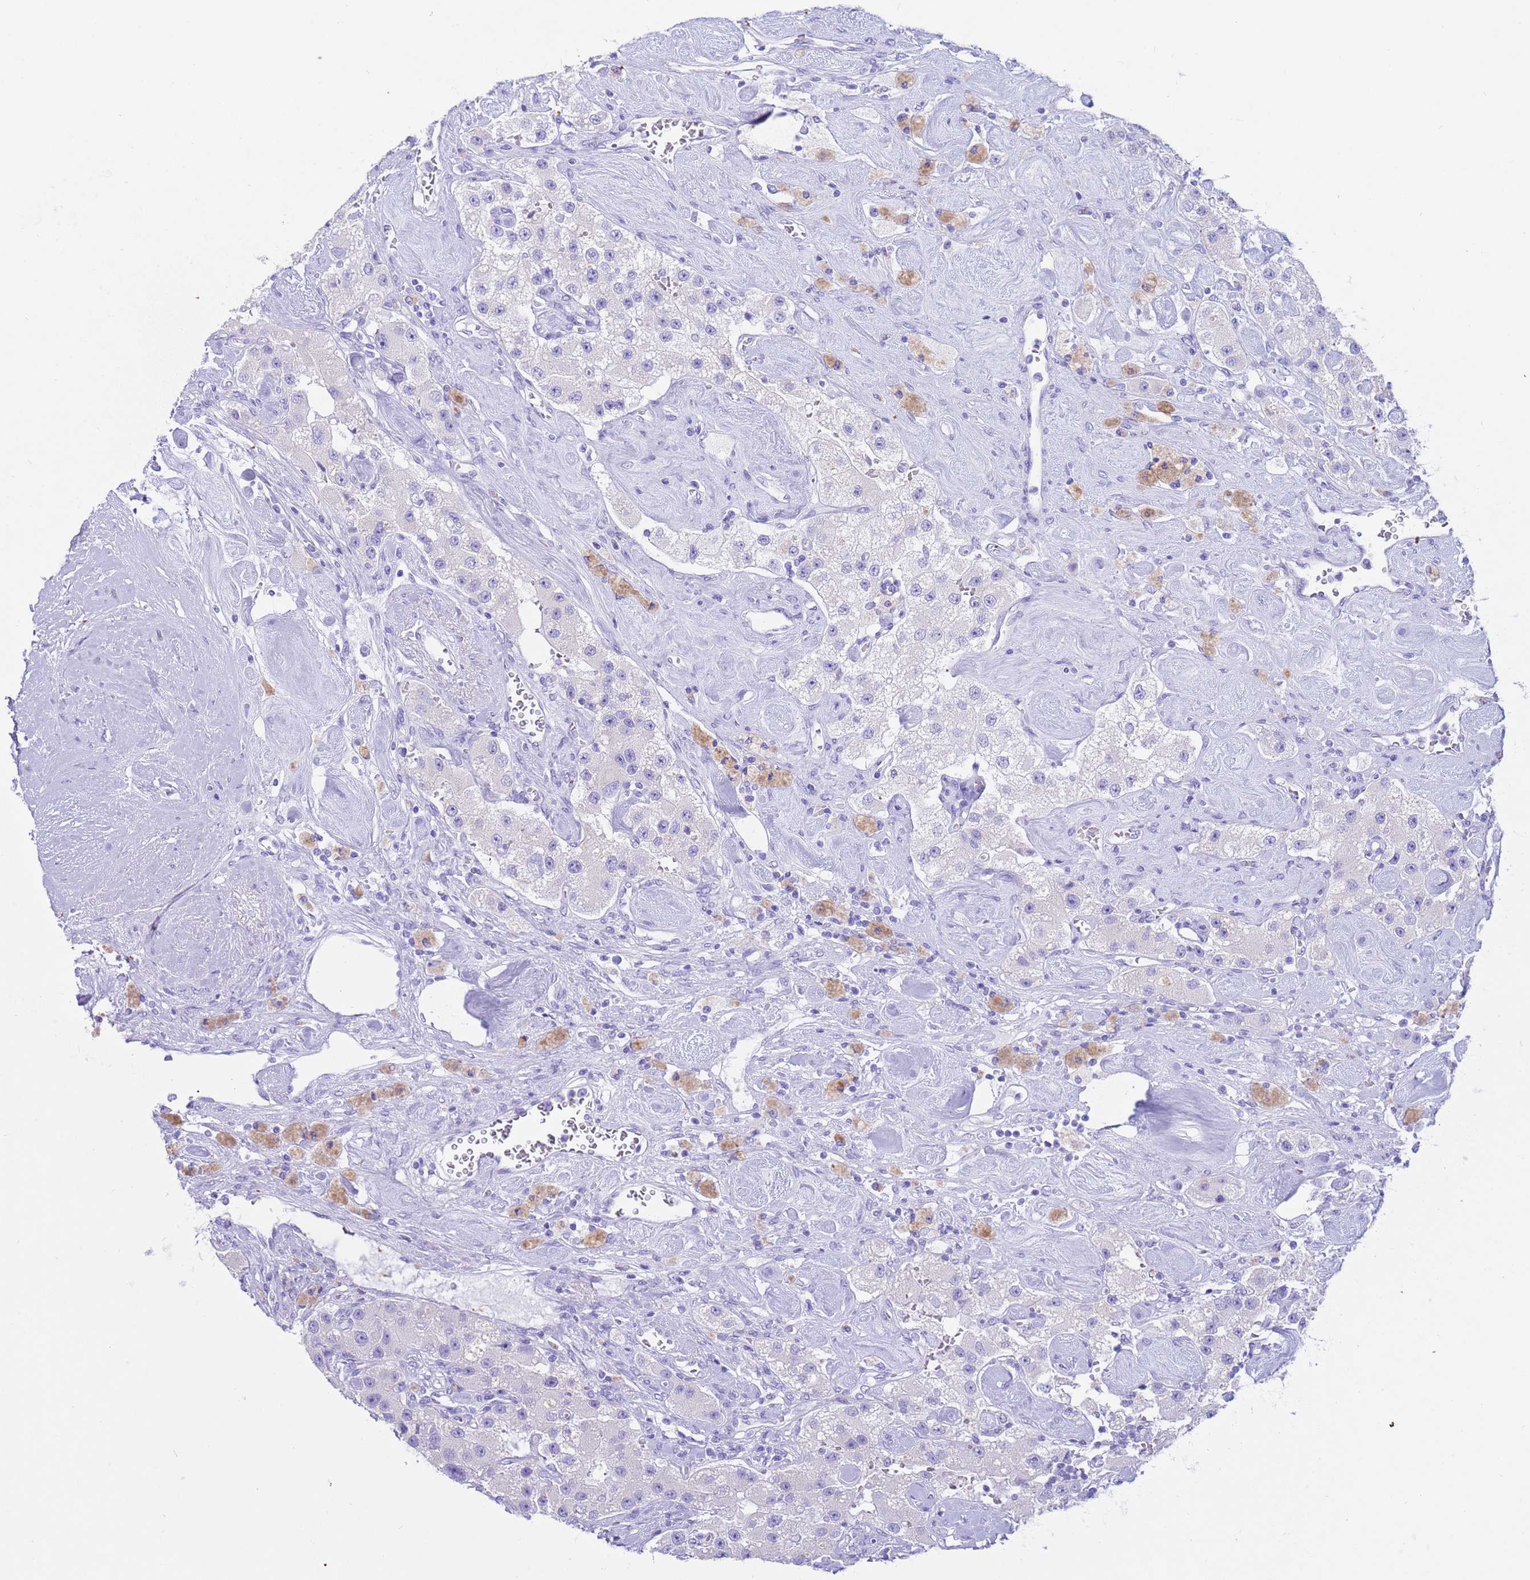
{"staining": {"intensity": "negative", "quantity": "none", "location": "none"}, "tissue": "carcinoid", "cell_type": "Tumor cells", "image_type": "cancer", "snomed": [{"axis": "morphology", "description": "Carcinoid, malignant, NOS"}, {"axis": "topography", "description": "Pancreas"}], "caption": "IHC histopathology image of human carcinoid (malignant) stained for a protein (brown), which demonstrates no expression in tumor cells.", "gene": "CPB1", "patient": {"sex": "male", "age": 41}}